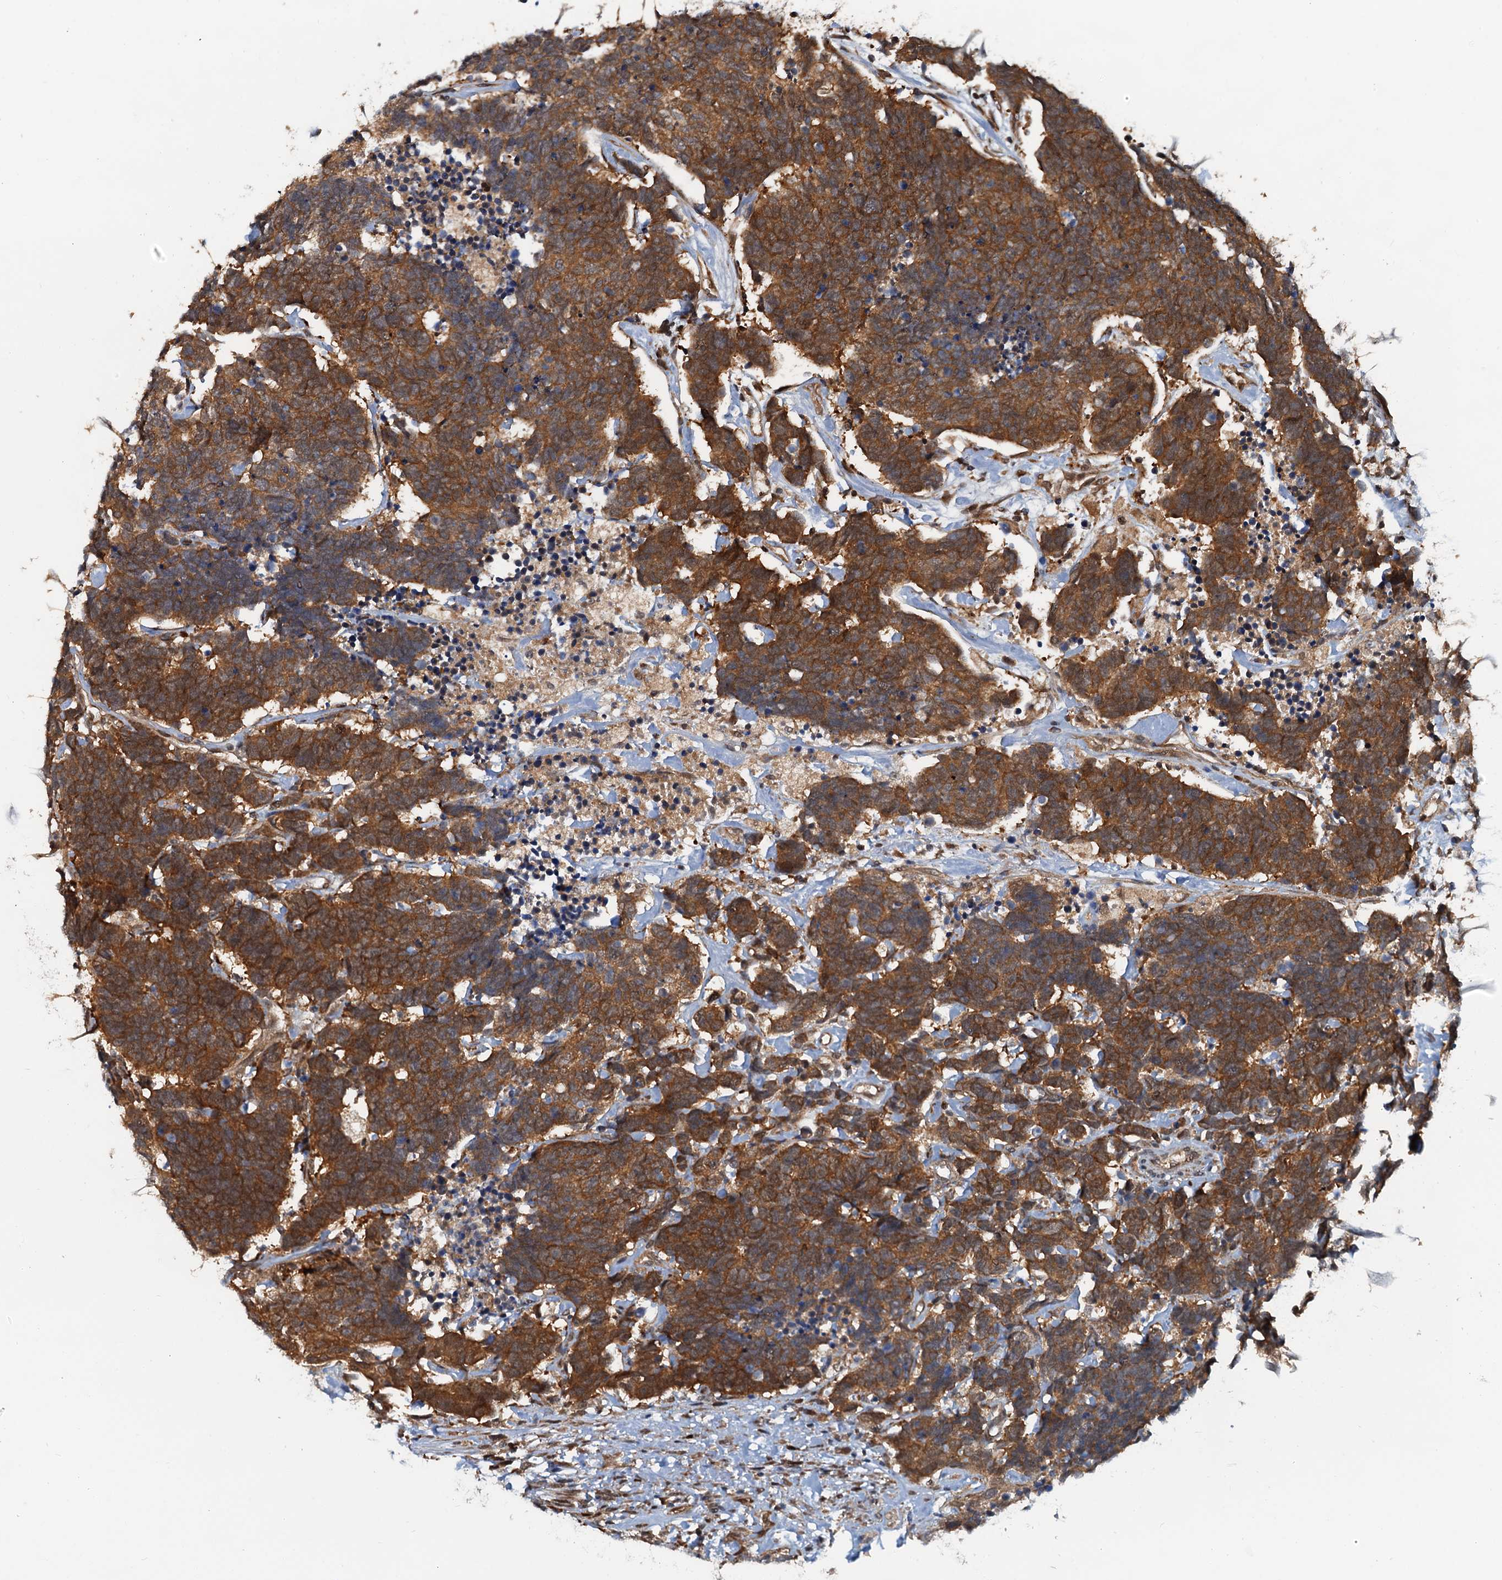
{"staining": {"intensity": "moderate", "quantity": ">75%", "location": "cytoplasmic/membranous"}, "tissue": "carcinoid", "cell_type": "Tumor cells", "image_type": "cancer", "snomed": [{"axis": "morphology", "description": "Carcinoma, NOS"}, {"axis": "morphology", "description": "Carcinoid, malignant, NOS"}, {"axis": "topography", "description": "Urinary bladder"}], "caption": "An IHC micrograph of neoplastic tissue is shown. Protein staining in brown highlights moderate cytoplasmic/membranous positivity in carcinoid within tumor cells.", "gene": "AAGAB", "patient": {"sex": "male", "age": 57}}